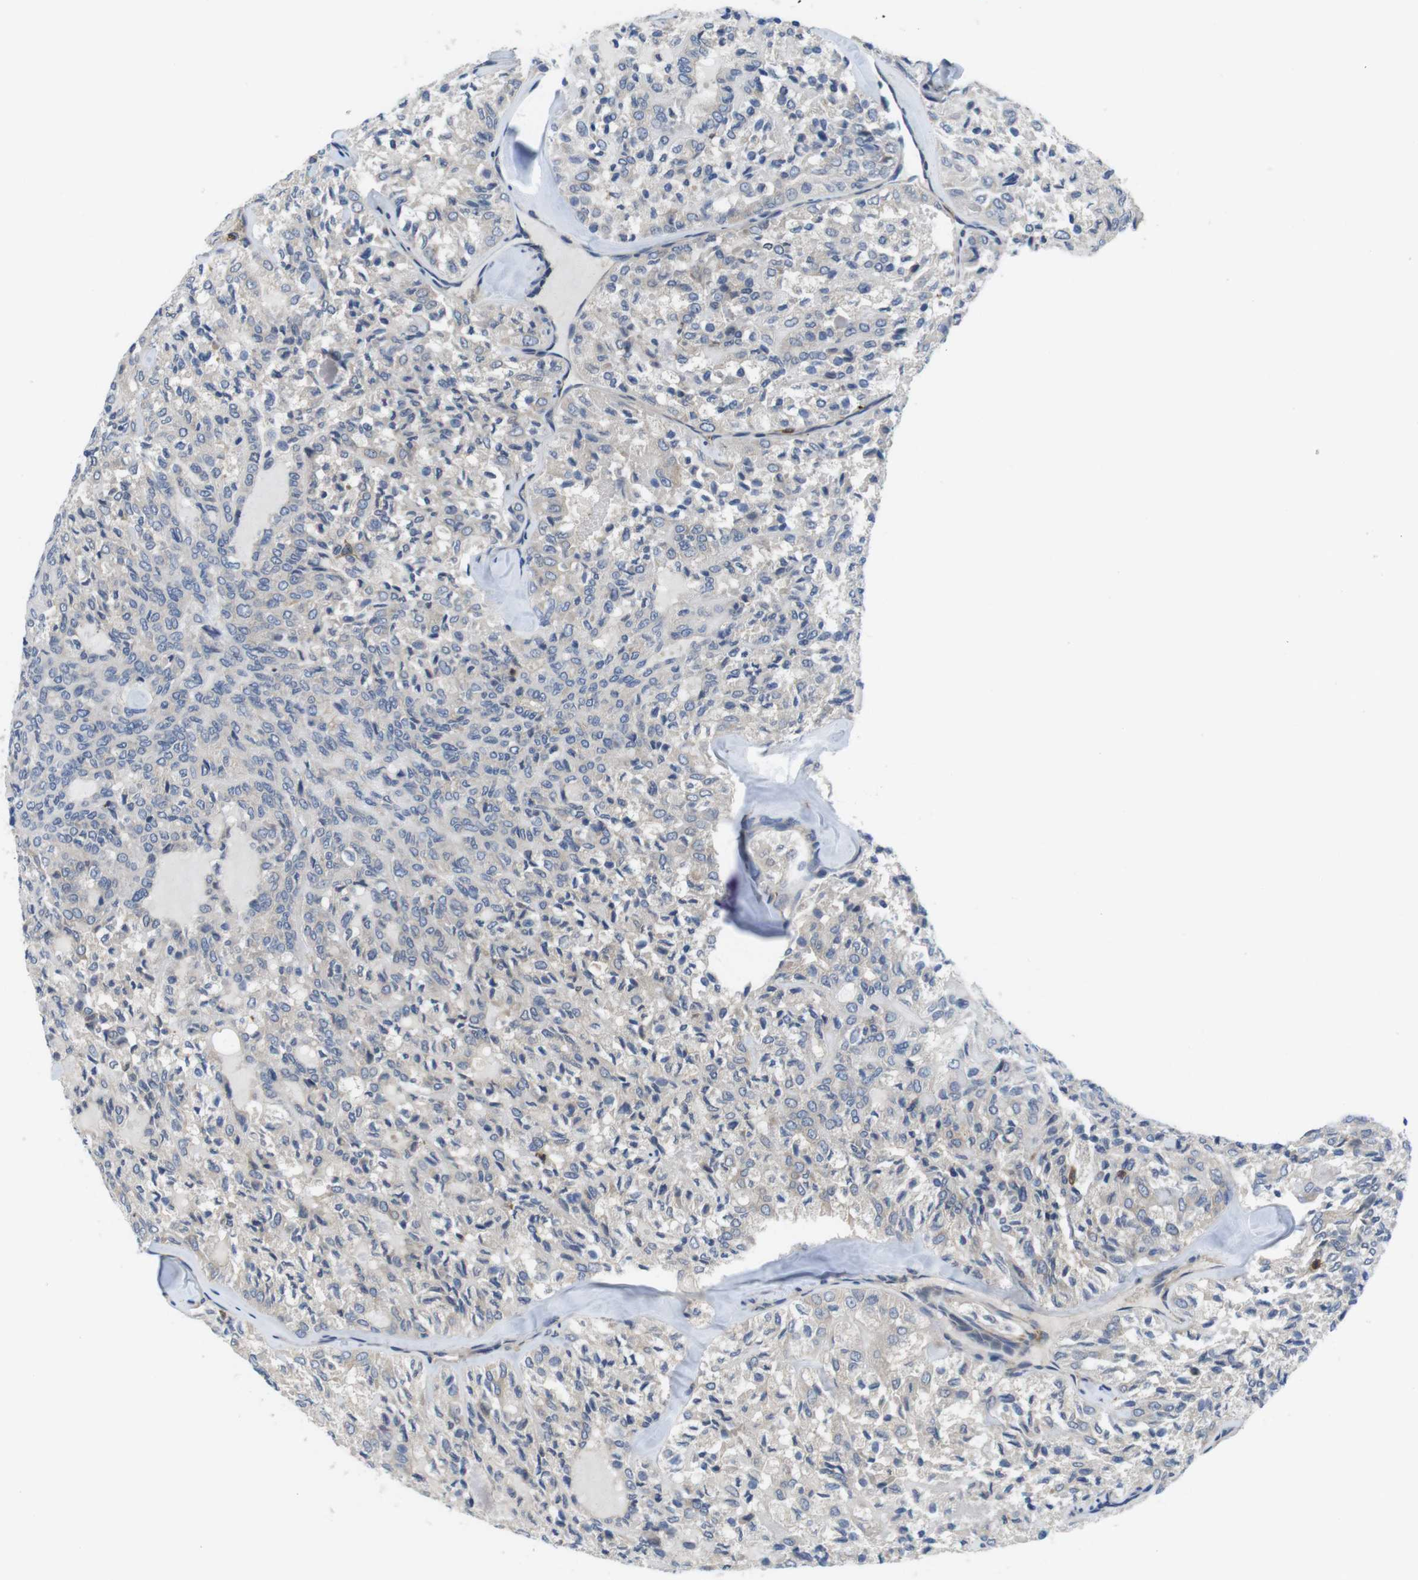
{"staining": {"intensity": "negative", "quantity": "none", "location": "none"}, "tissue": "thyroid cancer", "cell_type": "Tumor cells", "image_type": "cancer", "snomed": [{"axis": "morphology", "description": "Follicular adenoma carcinoma, NOS"}, {"axis": "topography", "description": "Thyroid gland"}], "caption": "Tumor cells are negative for brown protein staining in thyroid cancer.", "gene": "HERPUD2", "patient": {"sex": "male", "age": 75}}